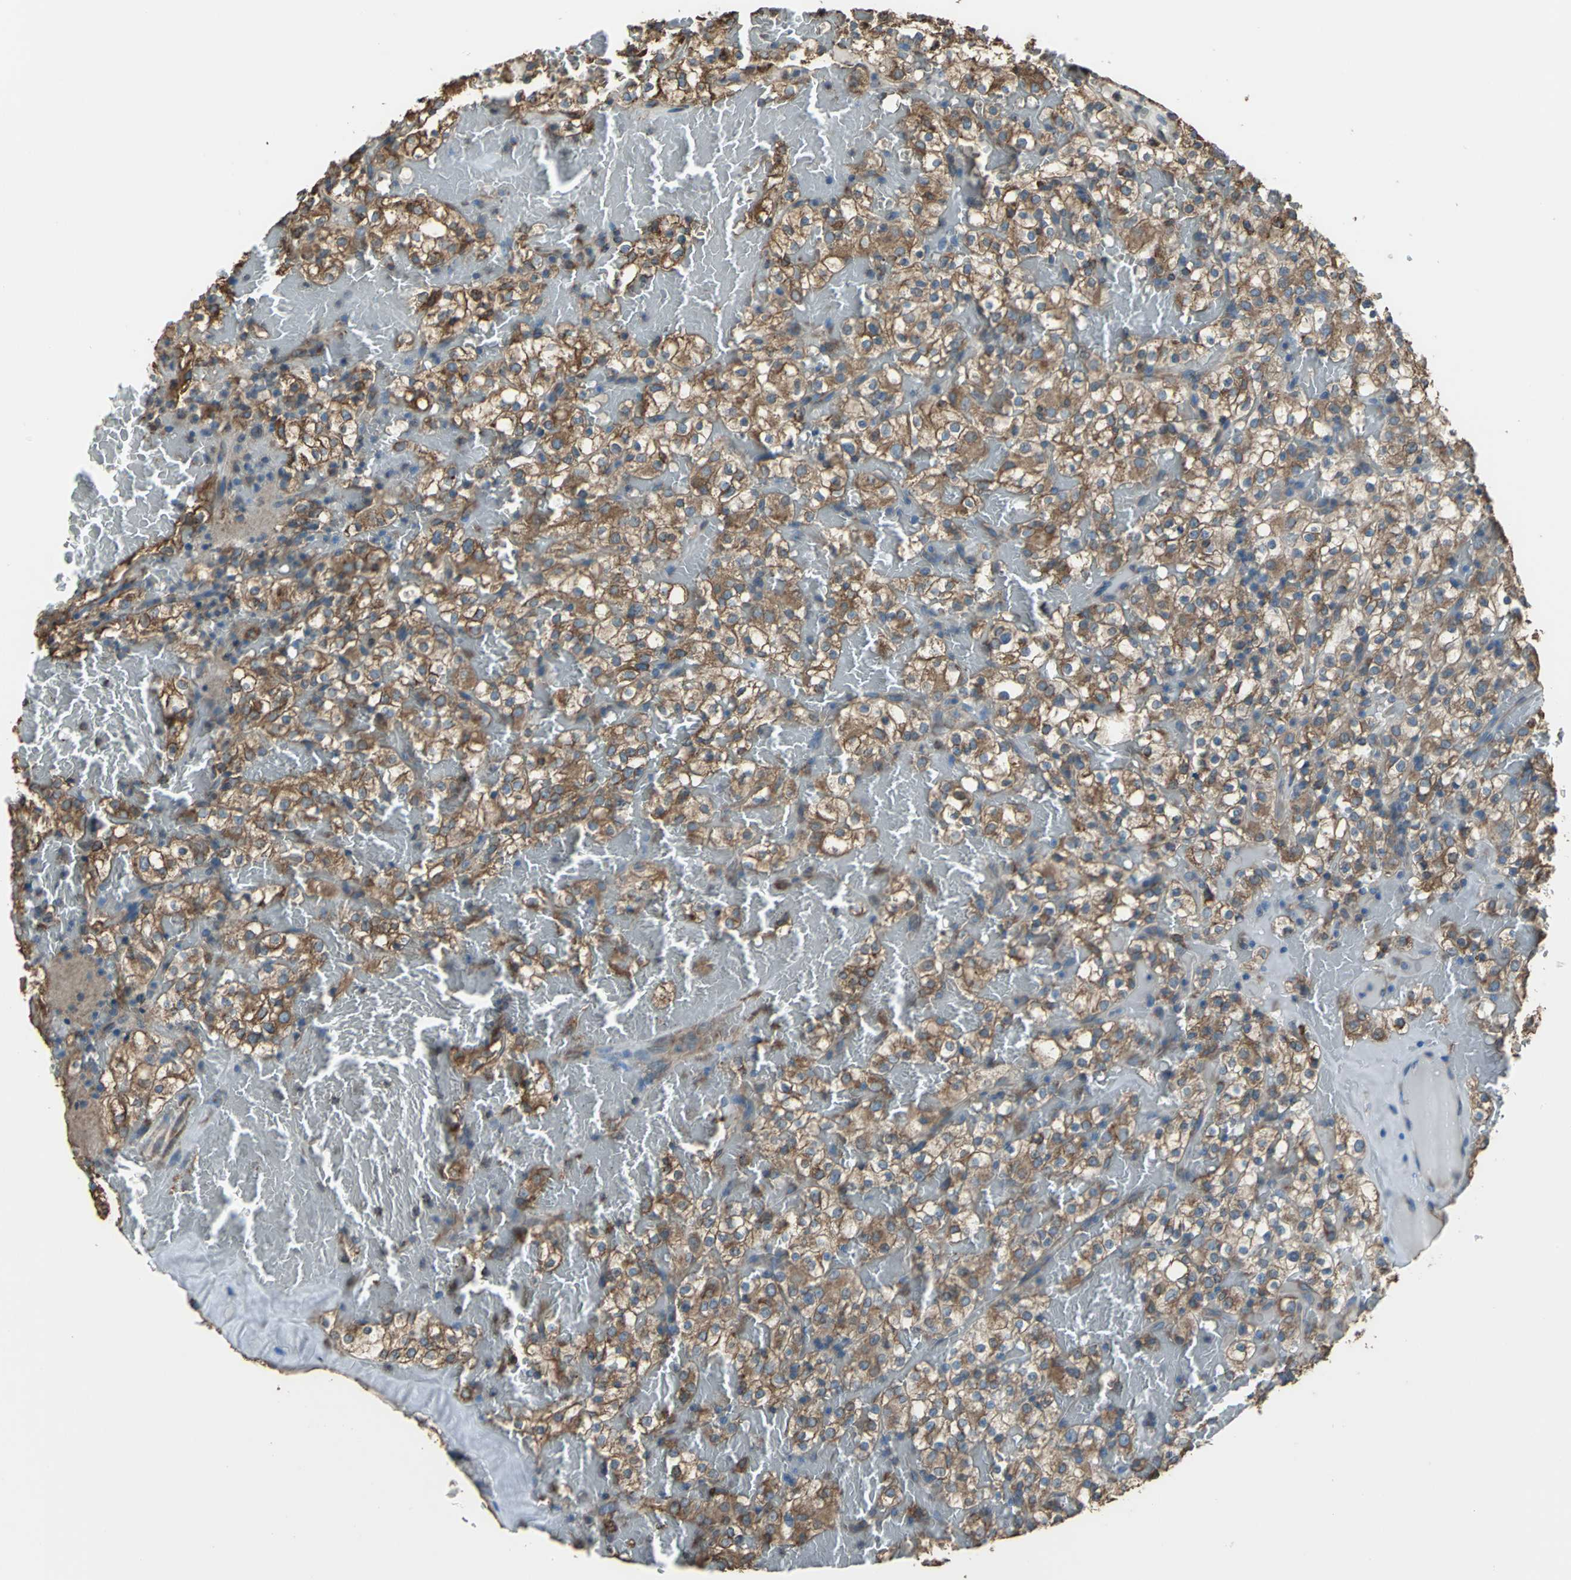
{"staining": {"intensity": "strong", "quantity": ">75%", "location": "cytoplasmic/membranous"}, "tissue": "renal cancer", "cell_type": "Tumor cells", "image_type": "cancer", "snomed": [{"axis": "morphology", "description": "Normal tissue, NOS"}, {"axis": "morphology", "description": "Adenocarcinoma, NOS"}, {"axis": "topography", "description": "Kidney"}], "caption": "Protein analysis of renal cancer (adenocarcinoma) tissue demonstrates strong cytoplasmic/membranous positivity in approximately >75% of tumor cells. The staining is performed using DAB brown chromogen to label protein expression. The nuclei are counter-stained blue using hematoxylin.", "gene": "GPANK1", "patient": {"sex": "female", "age": 72}}